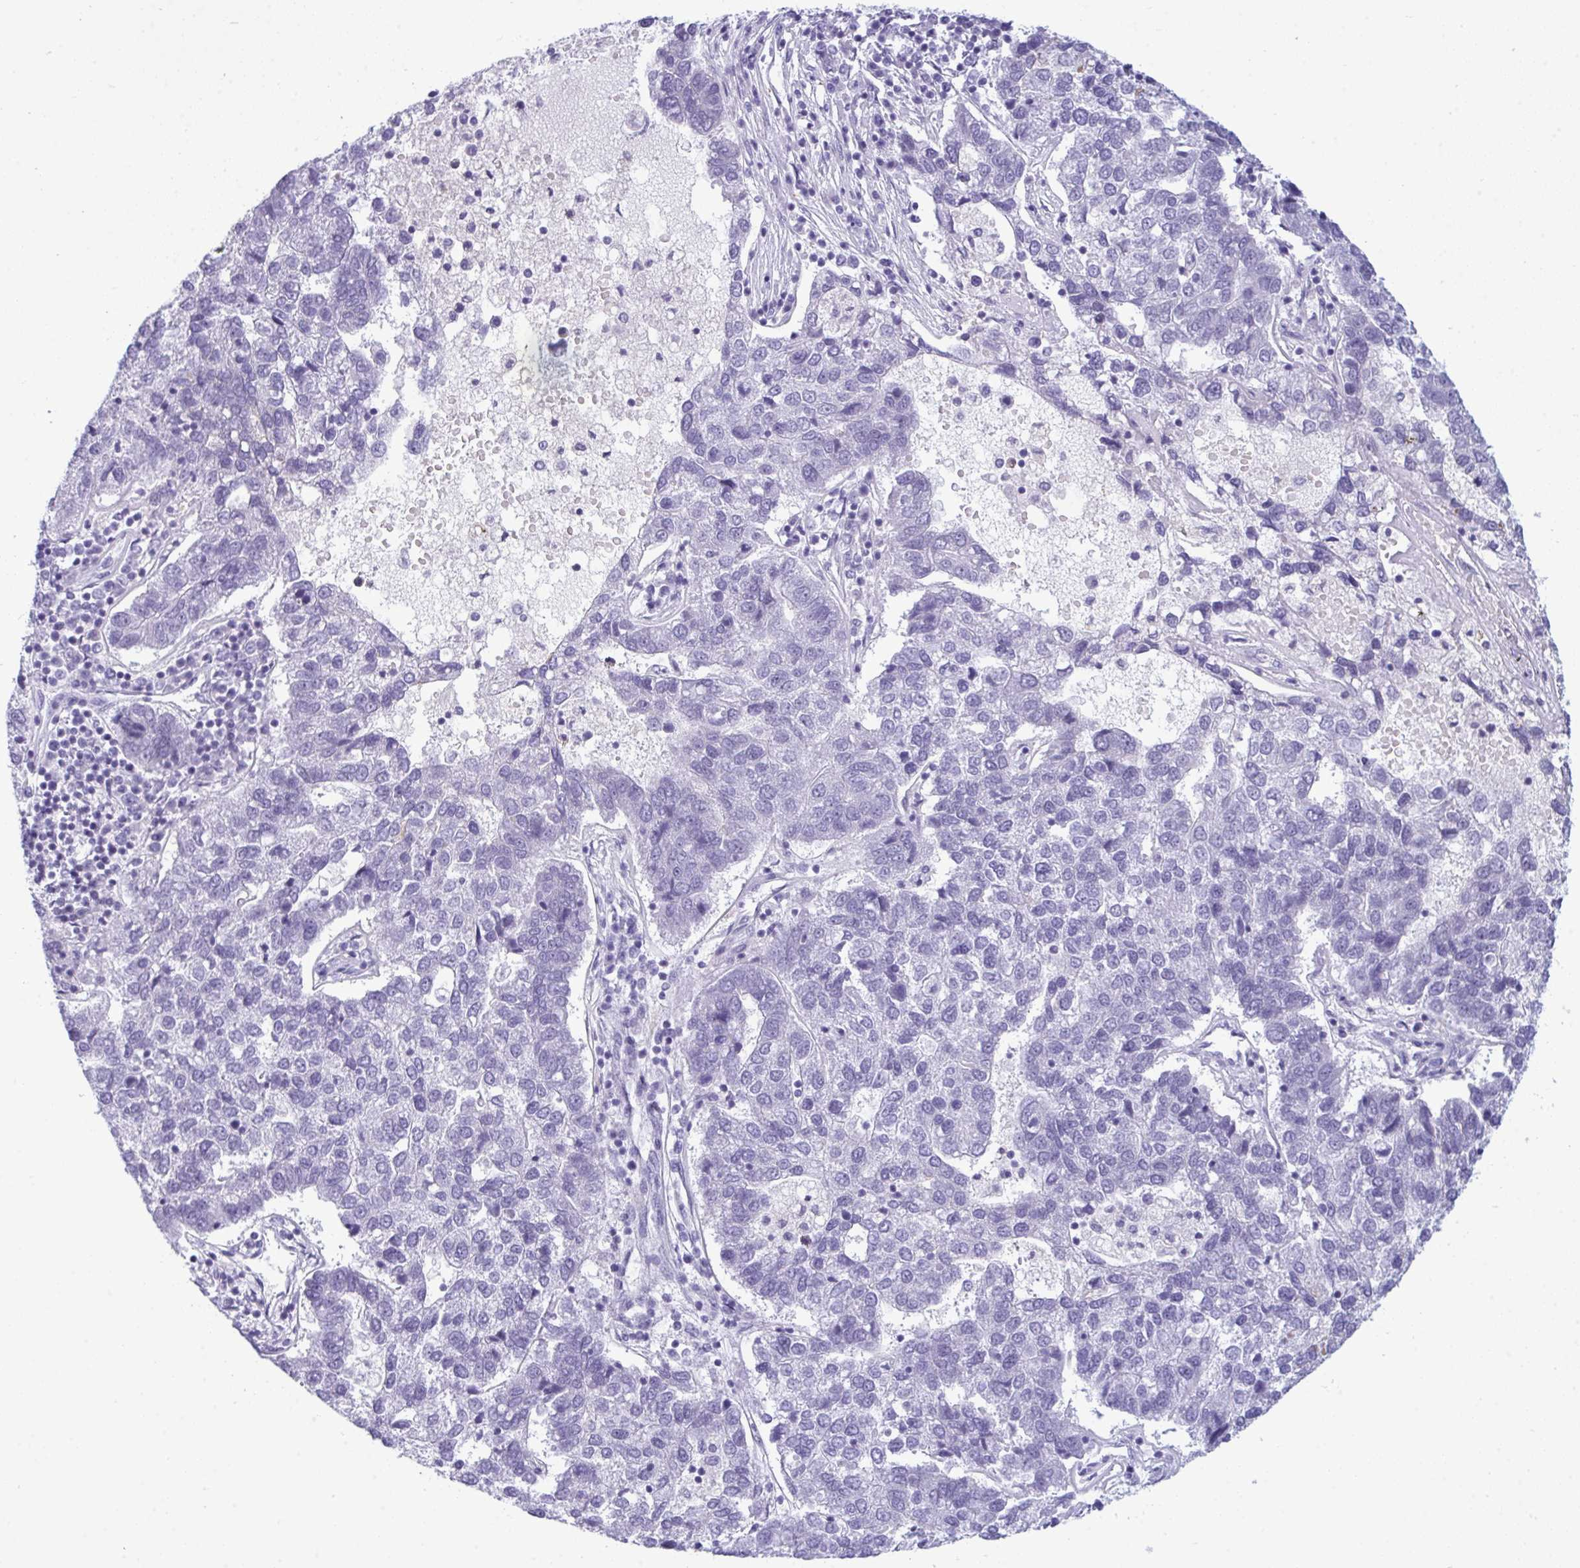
{"staining": {"intensity": "negative", "quantity": "none", "location": "none"}, "tissue": "pancreatic cancer", "cell_type": "Tumor cells", "image_type": "cancer", "snomed": [{"axis": "morphology", "description": "Adenocarcinoma, NOS"}, {"axis": "topography", "description": "Pancreas"}], "caption": "Protein analysis of adenocarcinoma (pancreatic) displays no significant positivity in tumor cells.", "gene": "ARHGAP42", "patient": {"sex": "female", "age": 61}}